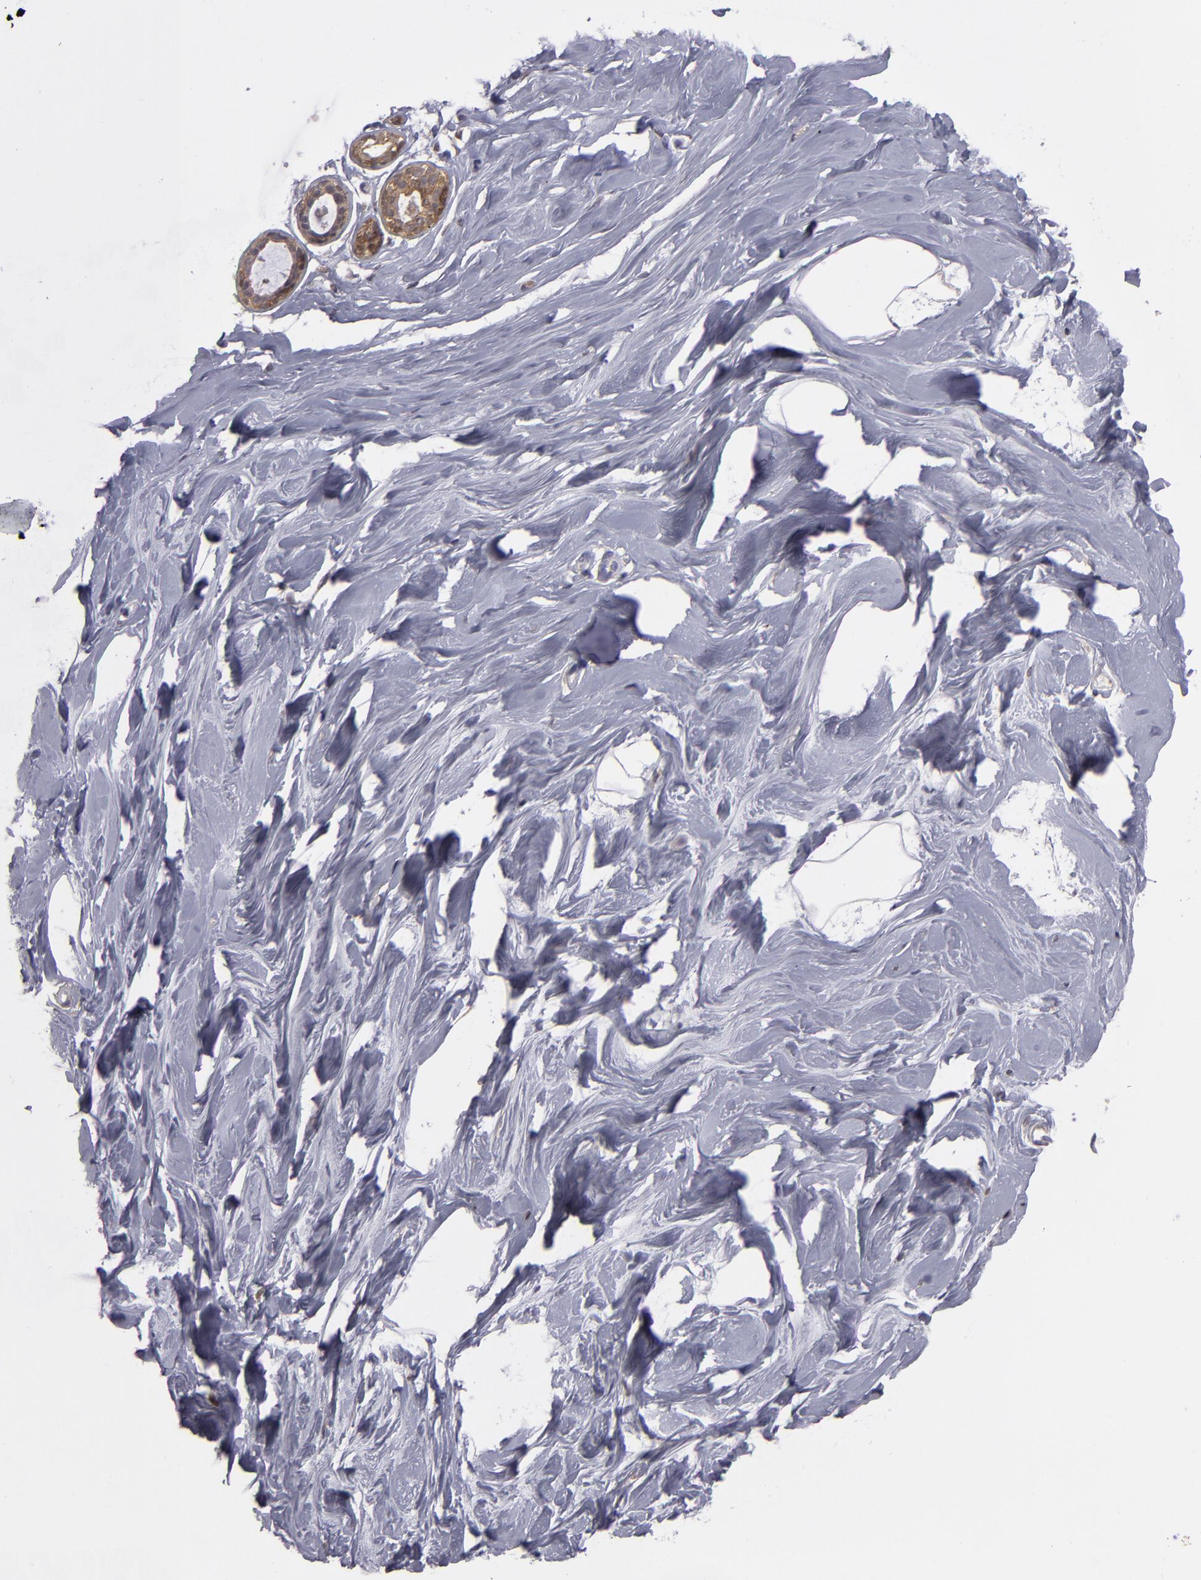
{"staining": {"intensity": "negative", "quantity": "none", "location": "none"}, "tissue": "breast", "cell_type": "Adipocytes", "image_type": "normal", "snomed": [{"axis": "morphology", "description": "Normal tissue, NOS"}, {"axis": "topography", "description": "Breast"}], "caption": "This is an immunohistochemistry micrograph of unremarkable breast. There is no expression in adipocytes.", "gene": "EFS", "patient": {"sex": "female", "age": 44}}